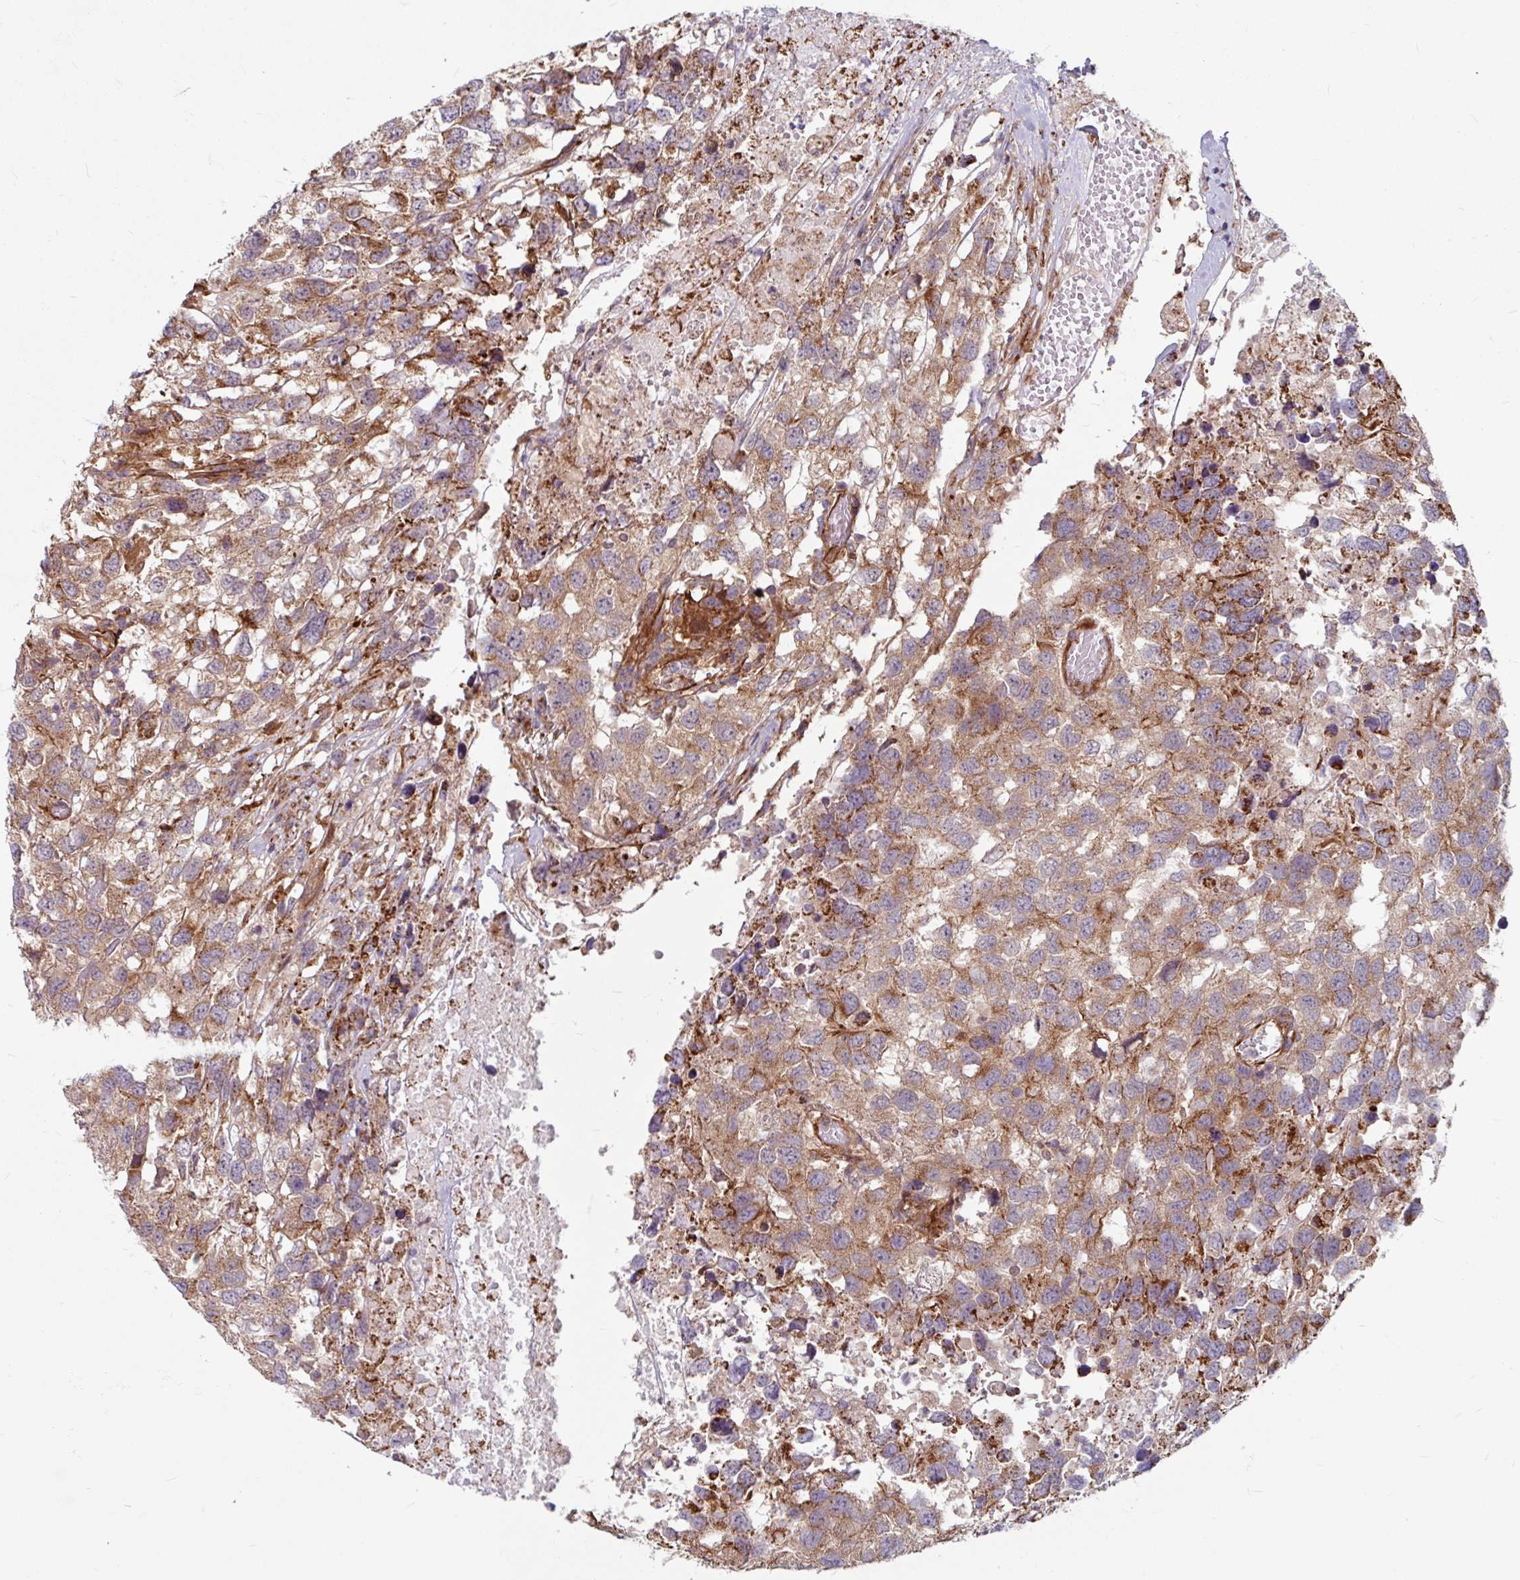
{"staining": {"intensity": "moderate", "quantity": ">75%", "location": "cytoplasmic/membranous"}, "tissue": "testis cancer", "cell_type": "Tumor cells", "image_type": "cancer", "snomed": [{"axis": "morphology", "description": "Carcinoma, Embryonal, NOS"}, {"axis": "topography", "description": "Testis"}], "caption": "A high-resolution image shows IHC staining of testis cancer (embryonal carcinoma), which displays moderate cytoplasmic/membranous positivity in about >75% of tumor cells.", "gene": "DAAM2", "patient": {"sex": "male", "age": 83}}